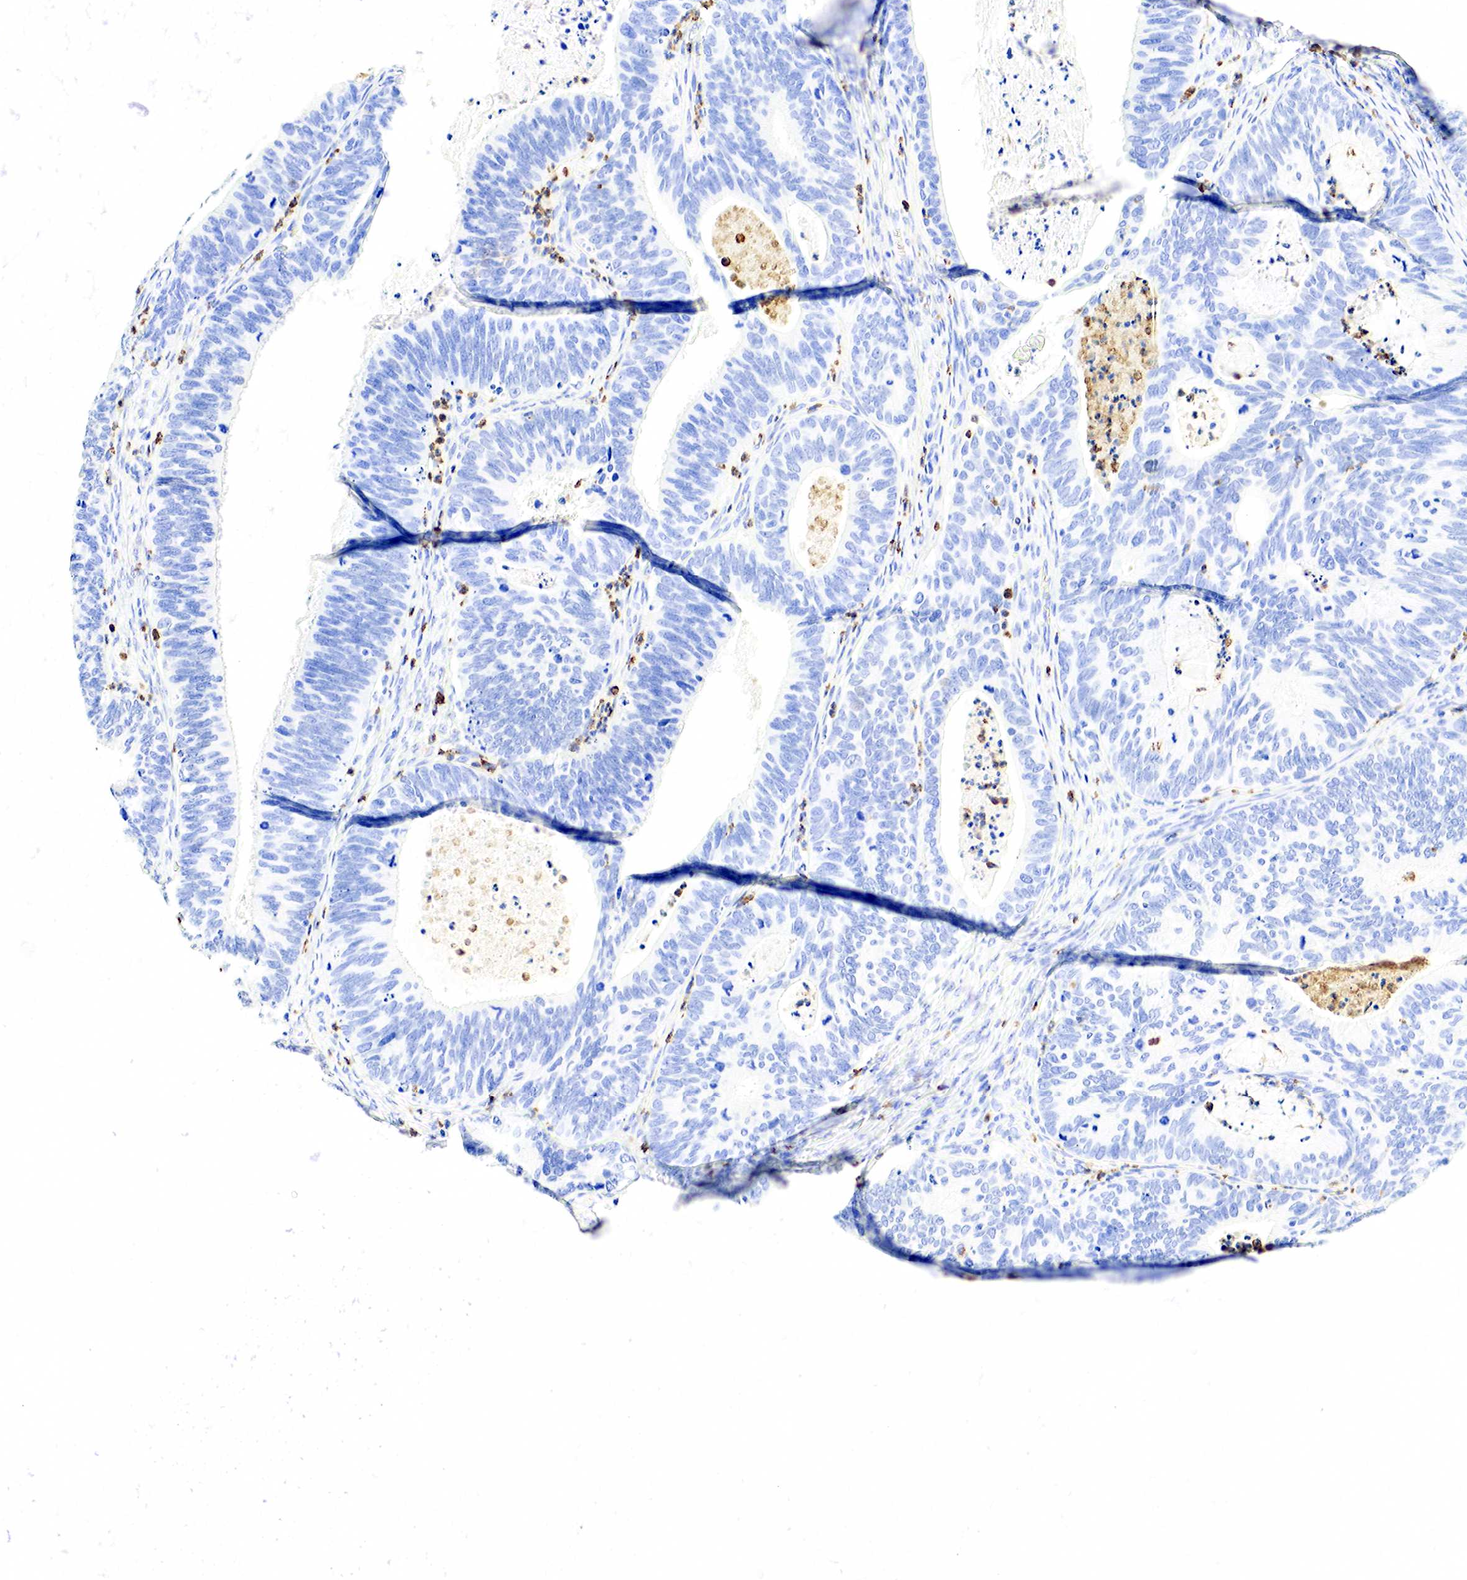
{"staining": {"intensity": "negative", "quantity": "none", "location": "none"}, "tissue": "ovarian cancer", "cell_type": "Tumor cells", "image_type": "cancer", "snomed": [{"axis": "morphology", "description": "Carcinoma, endometroid"}, {"axis": "topography", "description": "Ovary"}], "caption": "Ovarian cancer stained for a protein using immunohistochemistry (IHC) demonstrates no staining tumor cells.", "gene": "FUT4", "patient": {"sex": "female", "age": 52}}